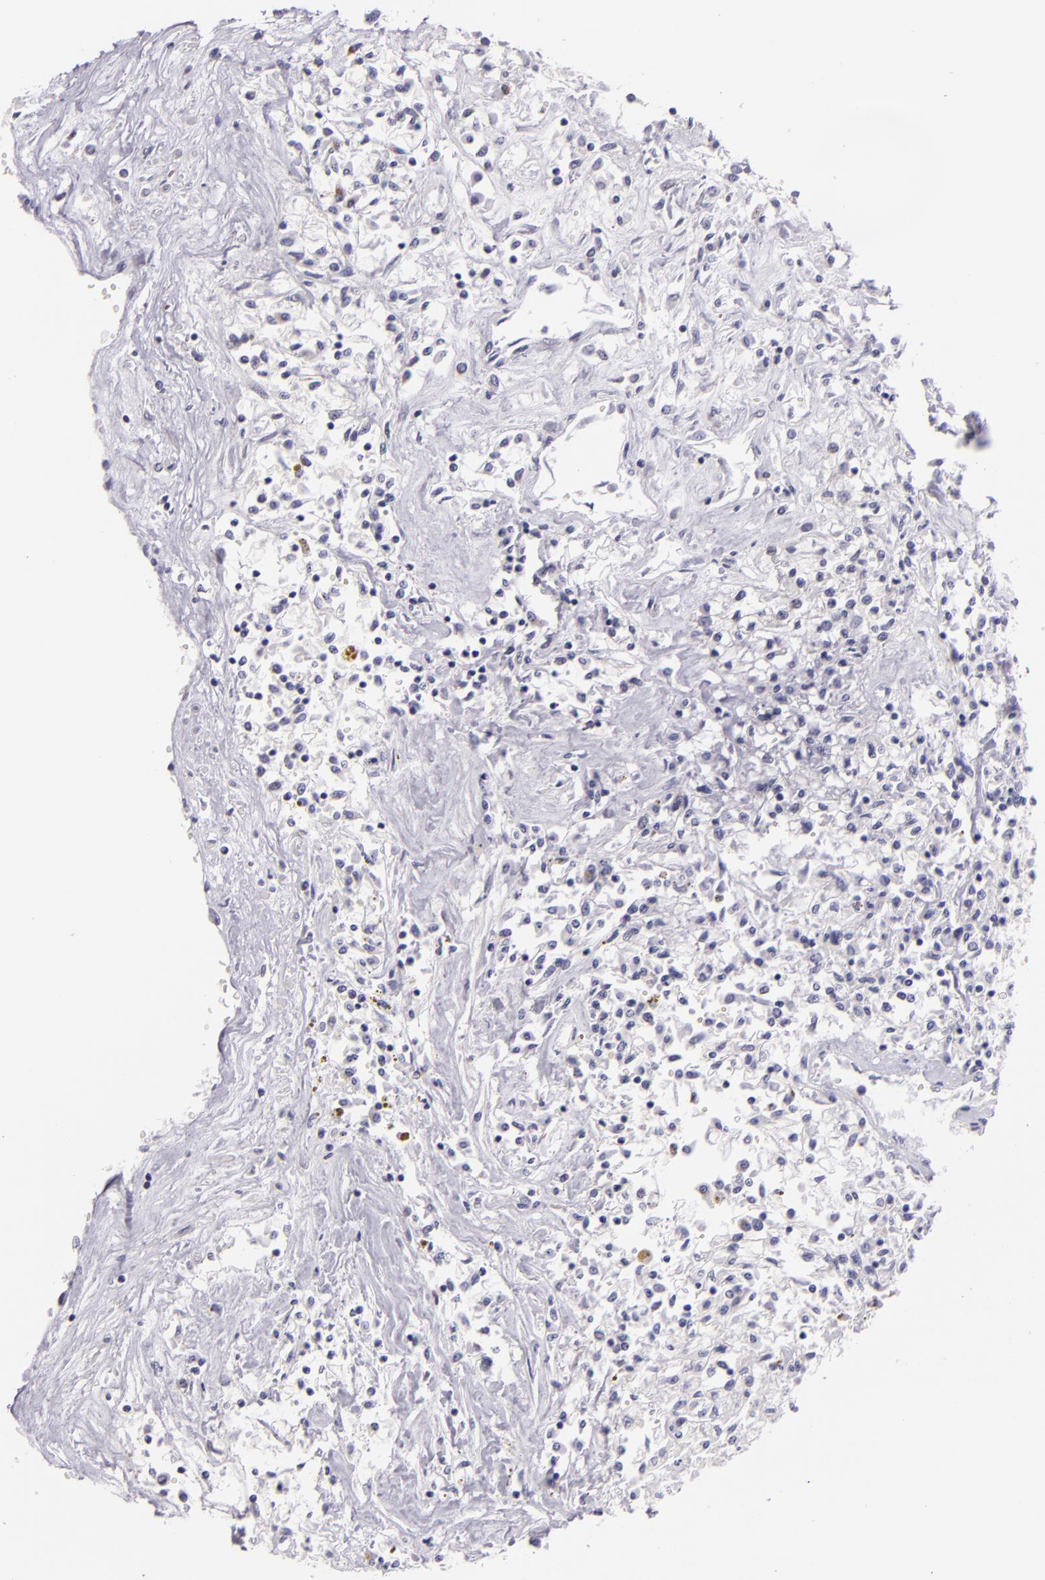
{"staining": {"intensity": "negative", "quantity": "none", "location": "none"}, "tissue": "renal cancer", "cell_type": "Tumor cells", "image_type": "cancer", "snomed": [{"axis": "morphology", "description": "Adenocarcinoma, NOS"}, {"axis": "topography", "description": "Kidney"}], "caption": "Micrograph shows no significant protein staining in tumor cells of renal adenocarcinoma. (Brightfield microscopy of DAB IHC at high magnification).", "gene": "MUC5AC", "patient": {"sex": "male", "age": 78}}